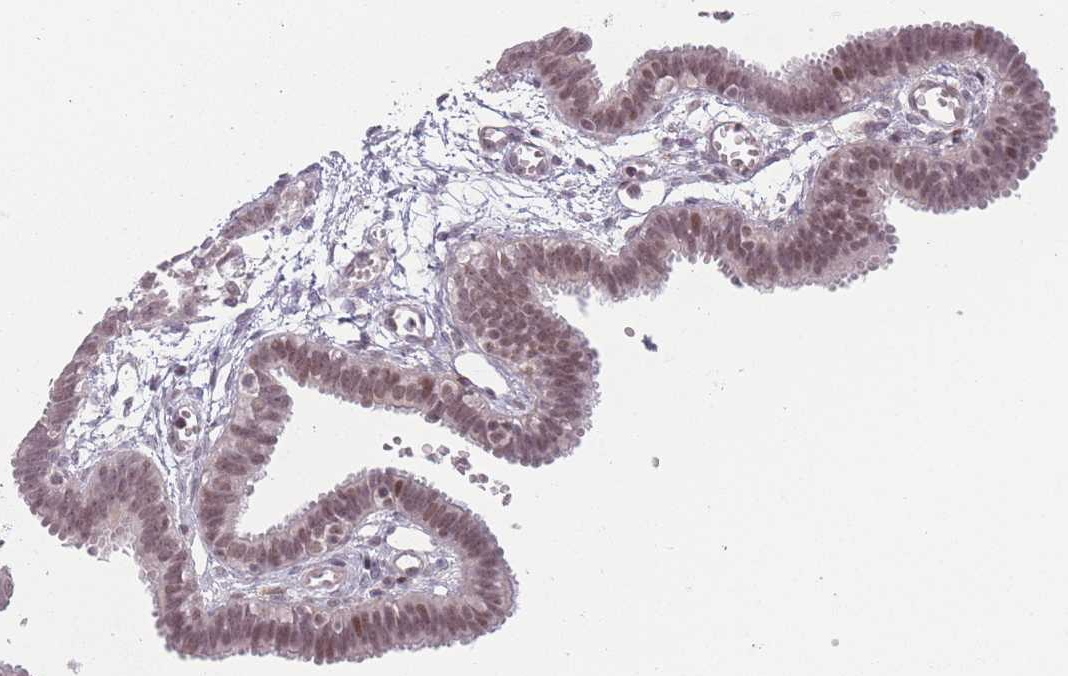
{"staining": {"intensity": "moderate", "quantity": "<25%", "location": "nuclear"}, "tissue": "fallopian tube", "cell_type": "Glandular cells", "image_type": "normal", "snomed": [{"axis": "morphology", "description": "Normal tissue, NOS"}, {"axis": "topography", "description": "Fallopian tube"}, {"axis": "topography", "description": "Placenta"}], "caption": "This photomicrograph reveals immunohistochemistry (IHC) staining of benign fallopian tube, with low moderate nuclear staining in about <25% of glandular cells.", "gene": "OR10C1", "patient": {"sex": "female", "age": 32}}